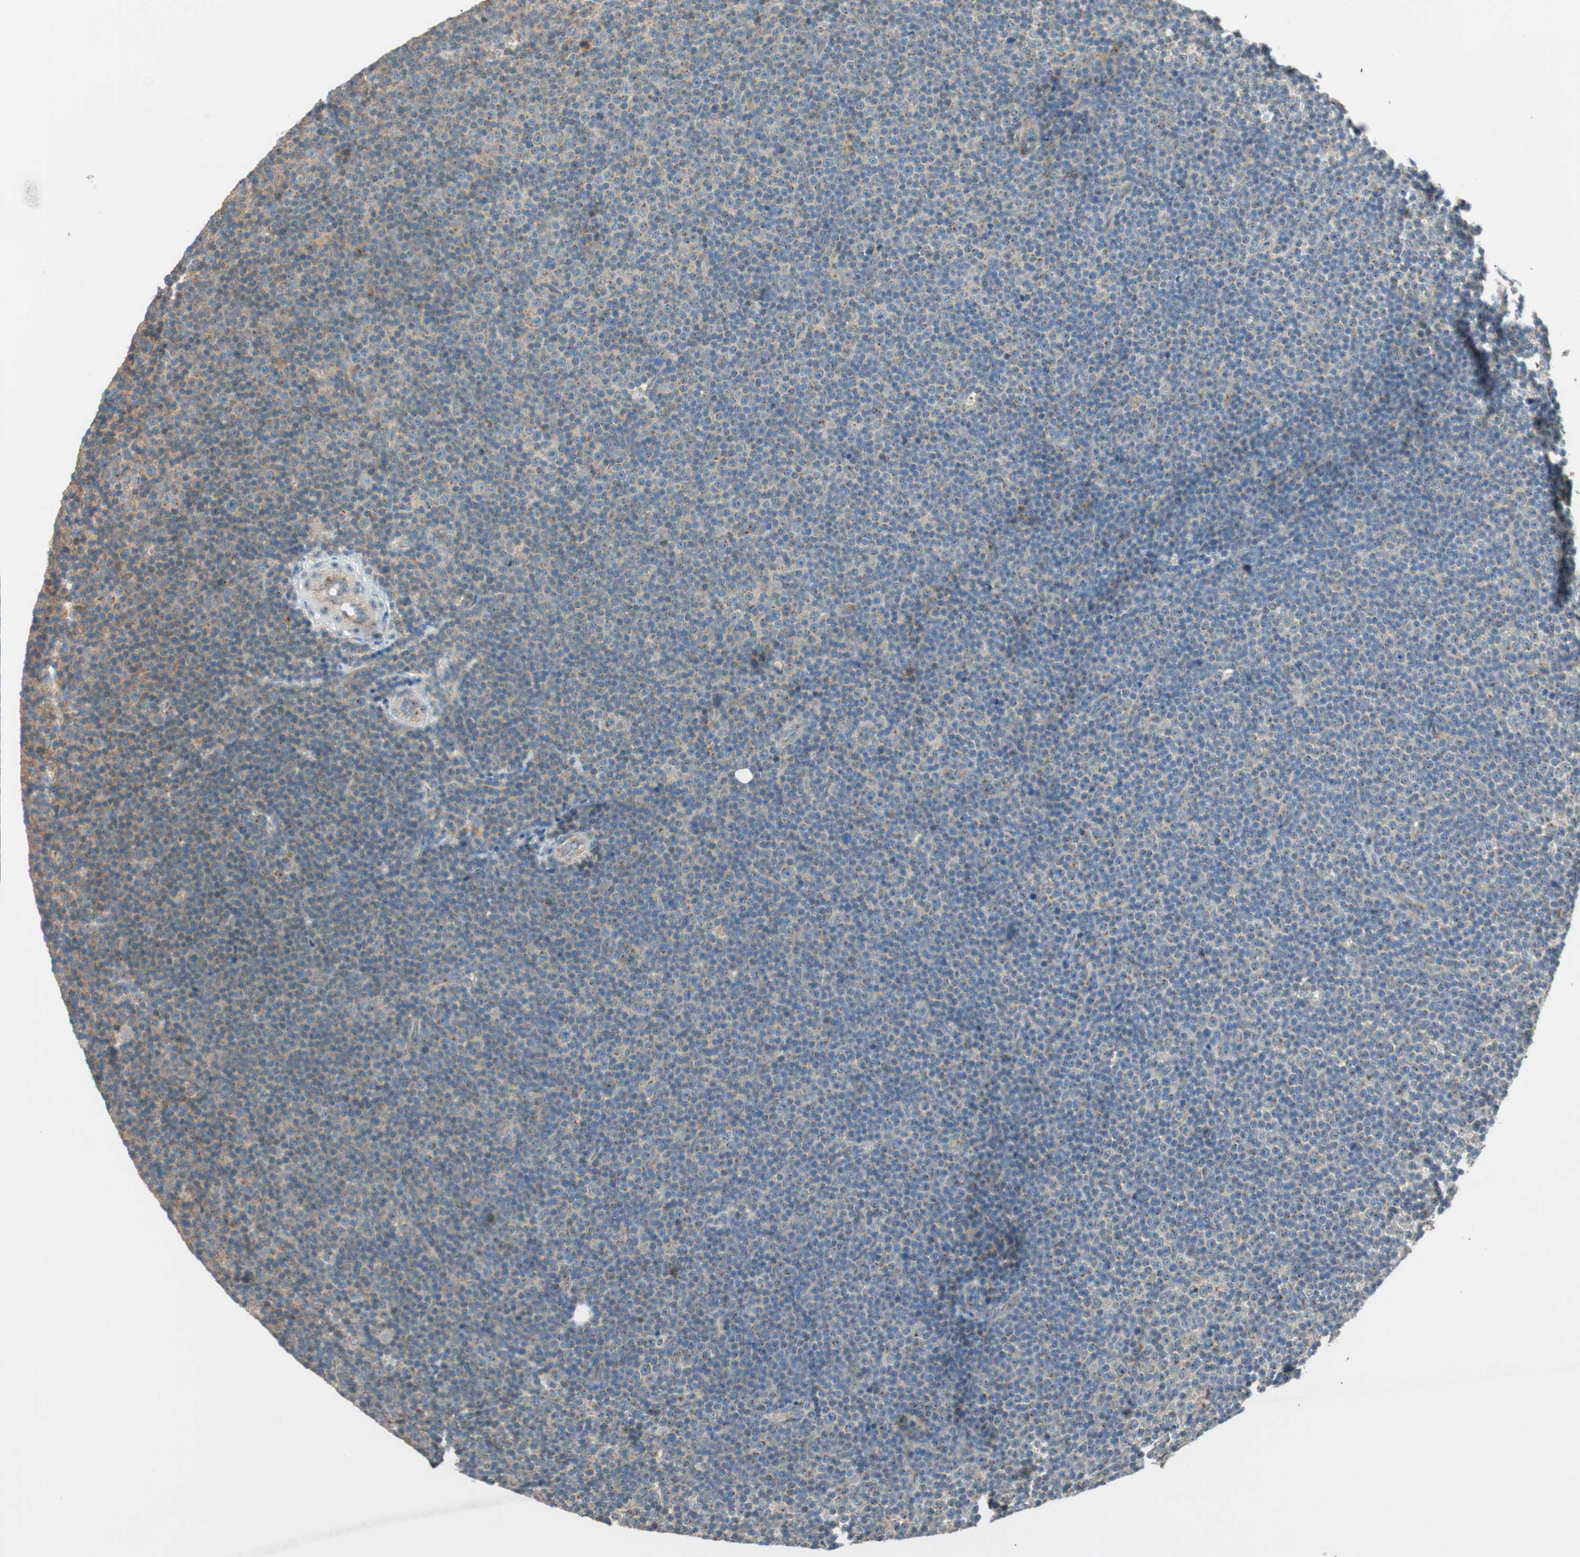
{"staining": {"intensity": "moderate", "quantity": "<25%", "location": "cytoplasmic/membranous"}, "tissue": "lymphoma", "cell_type": "Tumor cells", "image_type": "cancer", "snomed": [{"axis": "morphology", "description": "Malignant lymphoma, non-Hodgkin's type, Low grade"}, {"axis": "topography", "description": "Lymph node"}], "caption": "The histopathology image exhibits immunohistochemical staining of lymphoma. There is moderate cytoplasmic/membranous expression is seen in about <25% of tumor cells.", "gene": "SEC16A", "patient": {"sex": "female", "age": 67}}